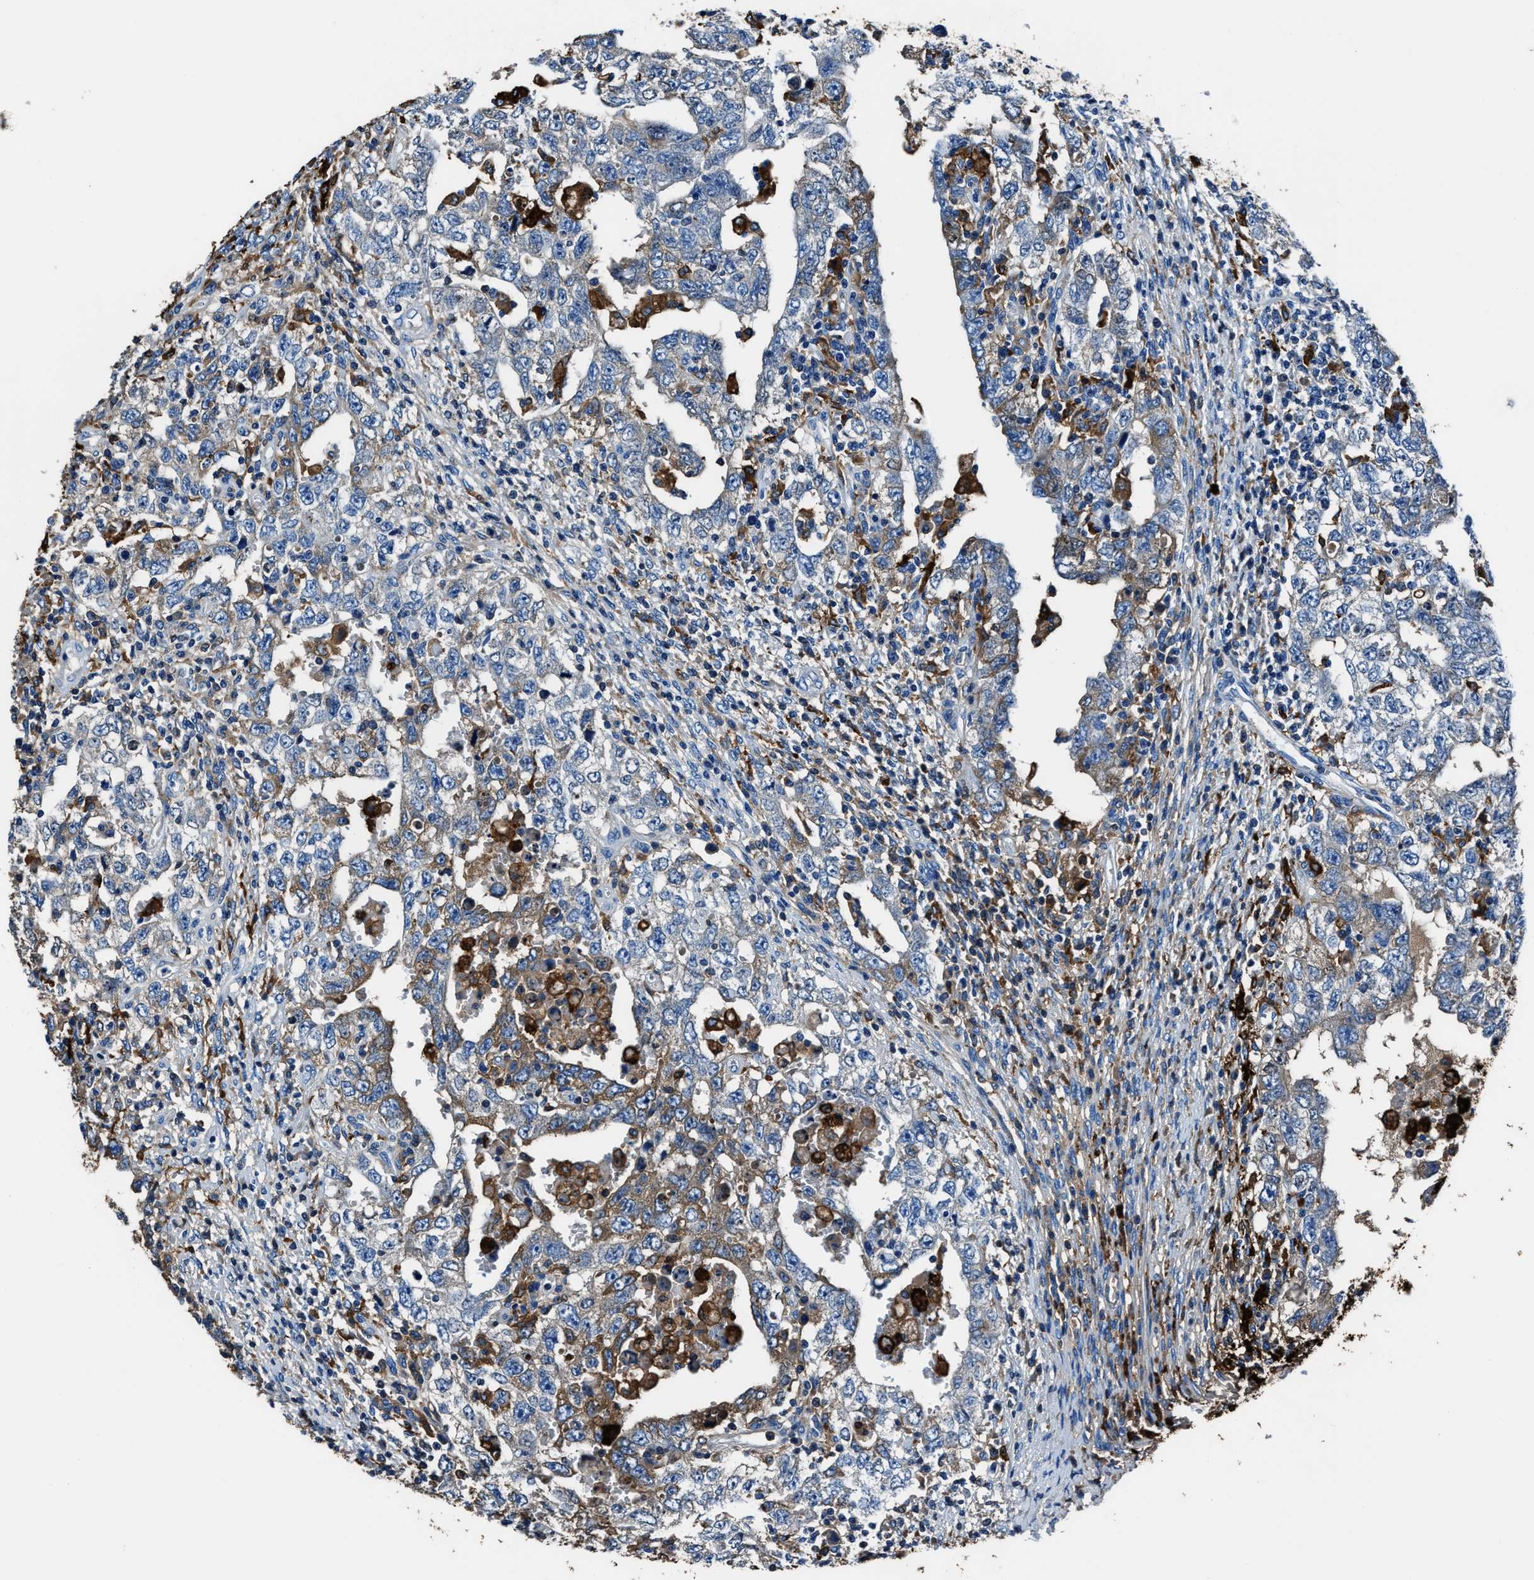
{"staining": {"intensity": "moderate", "quantity": "<25%", "location": "cytoplasmic/membranous"}, "tissue": "testis cancer", "cell_type": "Tumor cells", "image_type": "cancer", "snomed": [{"axis": "morphology", "description": "Carcinoma, Embryonal, NOS"}, {"axis": "topography", "description": "Testis"}], "caption": "Protein expression analysis of human embryonal carcinoma (testis) reveals moderate cytoplasmic/membranous expression in approximately <25% of tumor cells.", "gene": "FTL", "patient": {"sex": "male", "age": 26}}